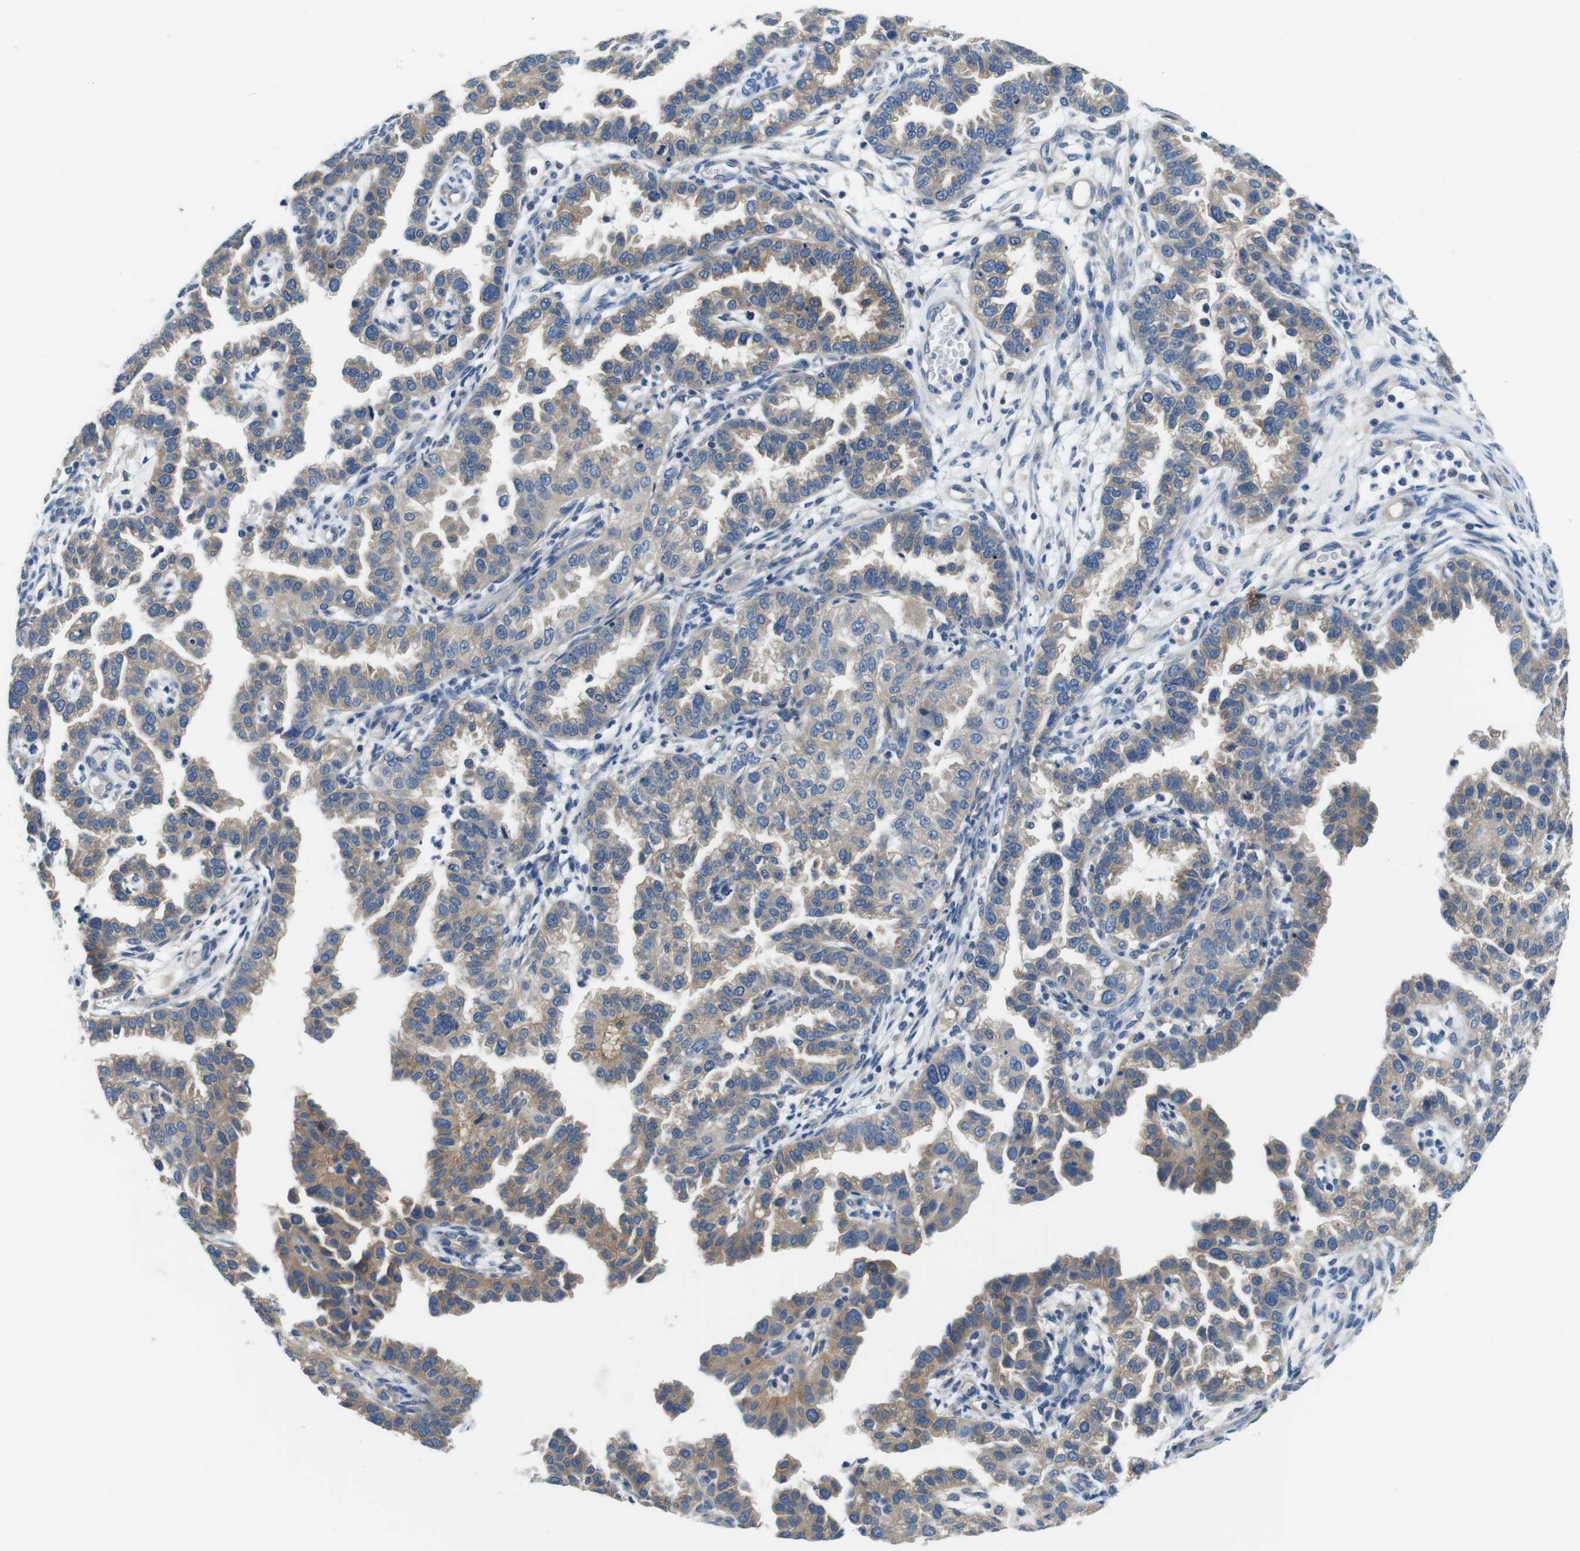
{"staining": {"intensity": "weak", "quantity": ">75%", "location": "cytoplasmic/membranous"}, "tissue": "endometrial cancer", "cell_type": "Tumor cells", "image_type": "cancer", "snomed": [{"axis": "morphology", "description": "Adenocarcinoma, NOS"}, {"axis": "topography", "description": "Endometrium"}], "caption": "Weak cytoplasmic/membranous expression for a protein is present in about >75% of tumor cells of endometrial adenocarcinoma using immunohistochemistry.", "gene": "DENND4C", "patient": {"sex": "female", "age": 85}}